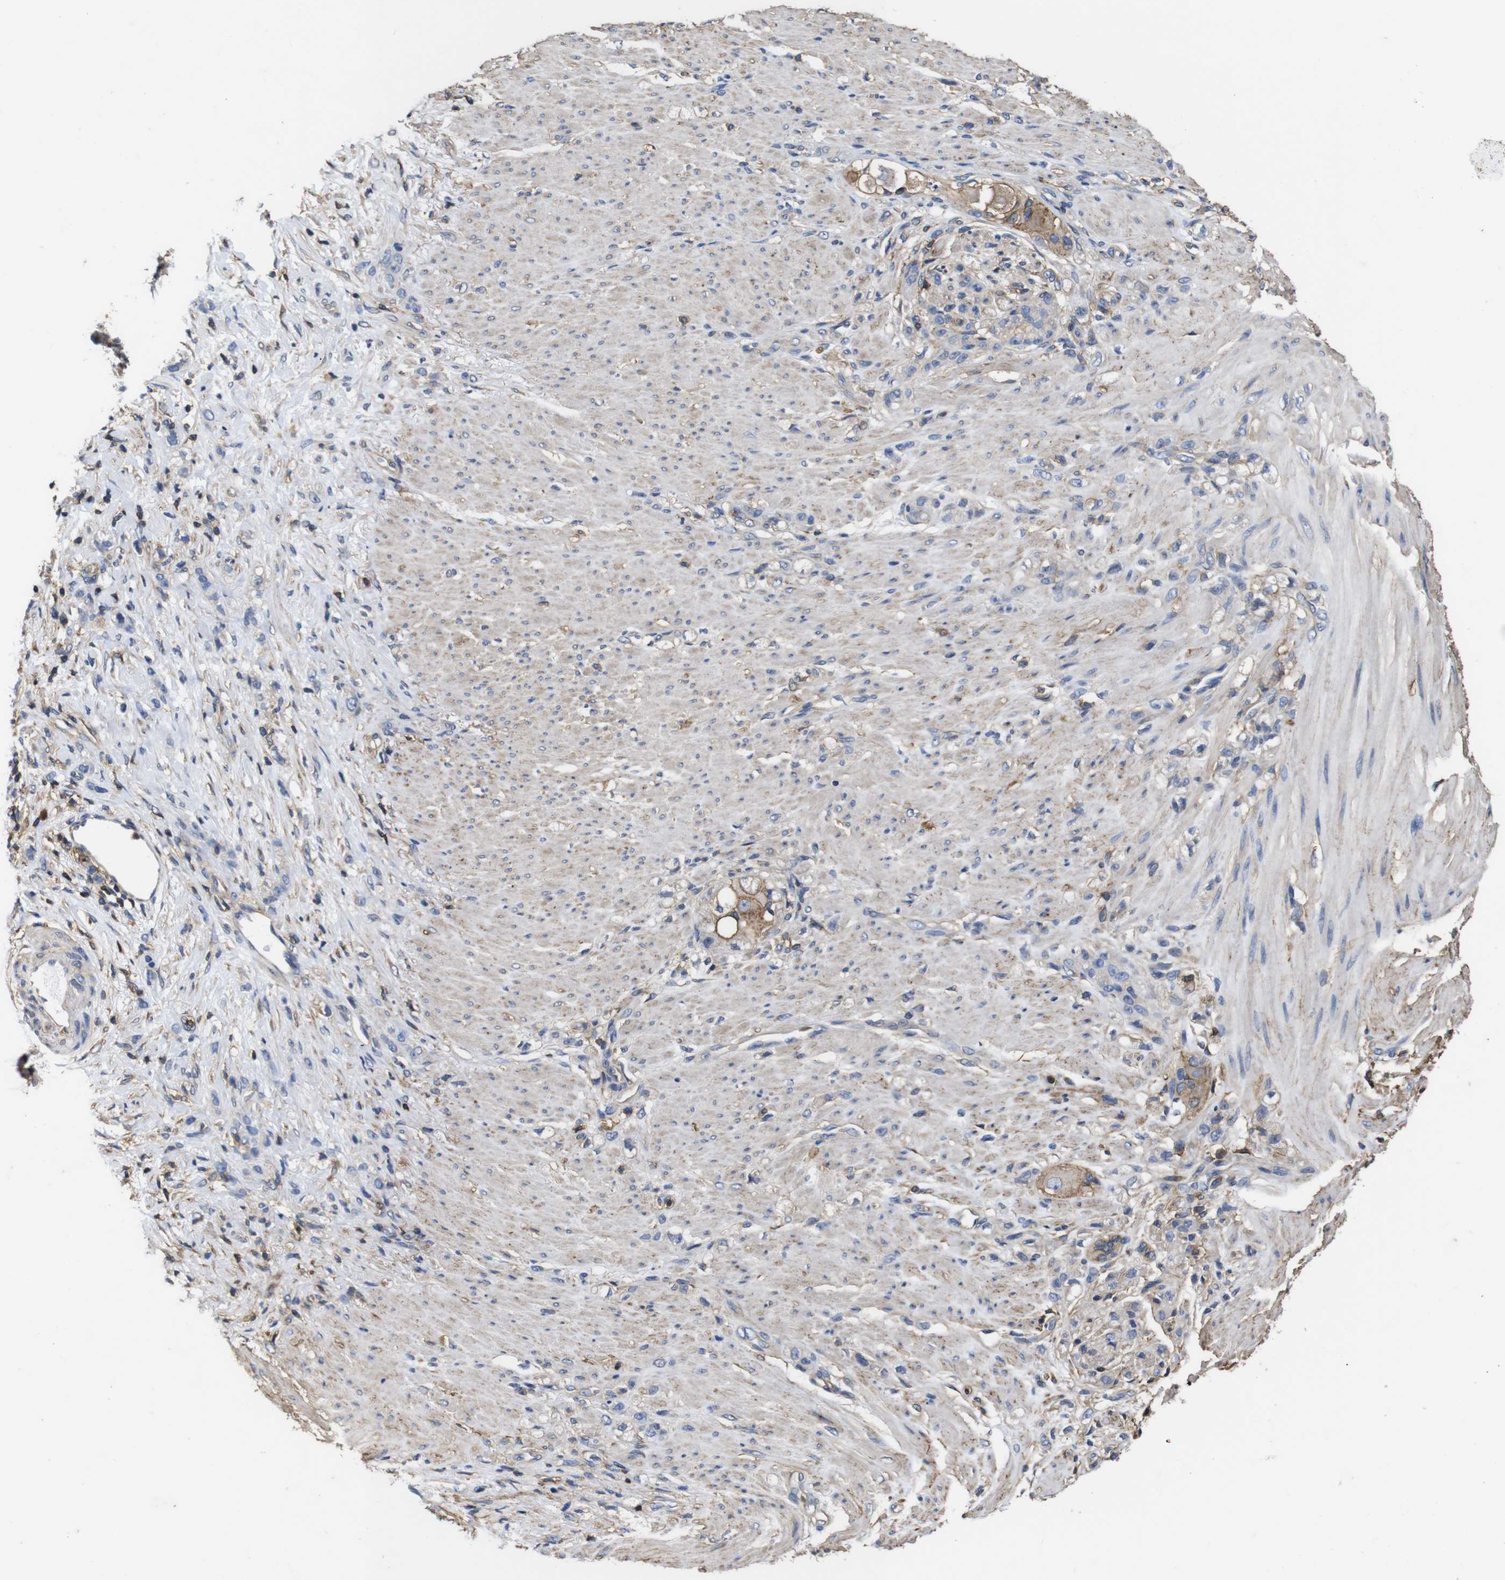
{"staining": {"intensity": "negative", "quantity": "none", "location": "none"}, "tissue": "stomach cancer", "cell_type": "Tumor cells", "image_type": "cancer", "snomed": [{"axis": "morphology", "description": "Adenocarcinoma, NOS"}, {"axis": "topography", "description": "Stomach"}], "caption": "High power microscopy micrograph of an immunohistochemistry (IHC) histopathology image of adenocarcinoma (stomach), revealing no significant staining in tumor cells.", "gene": "PI4KA", "patient": {"sex": "male", "age": 82}}